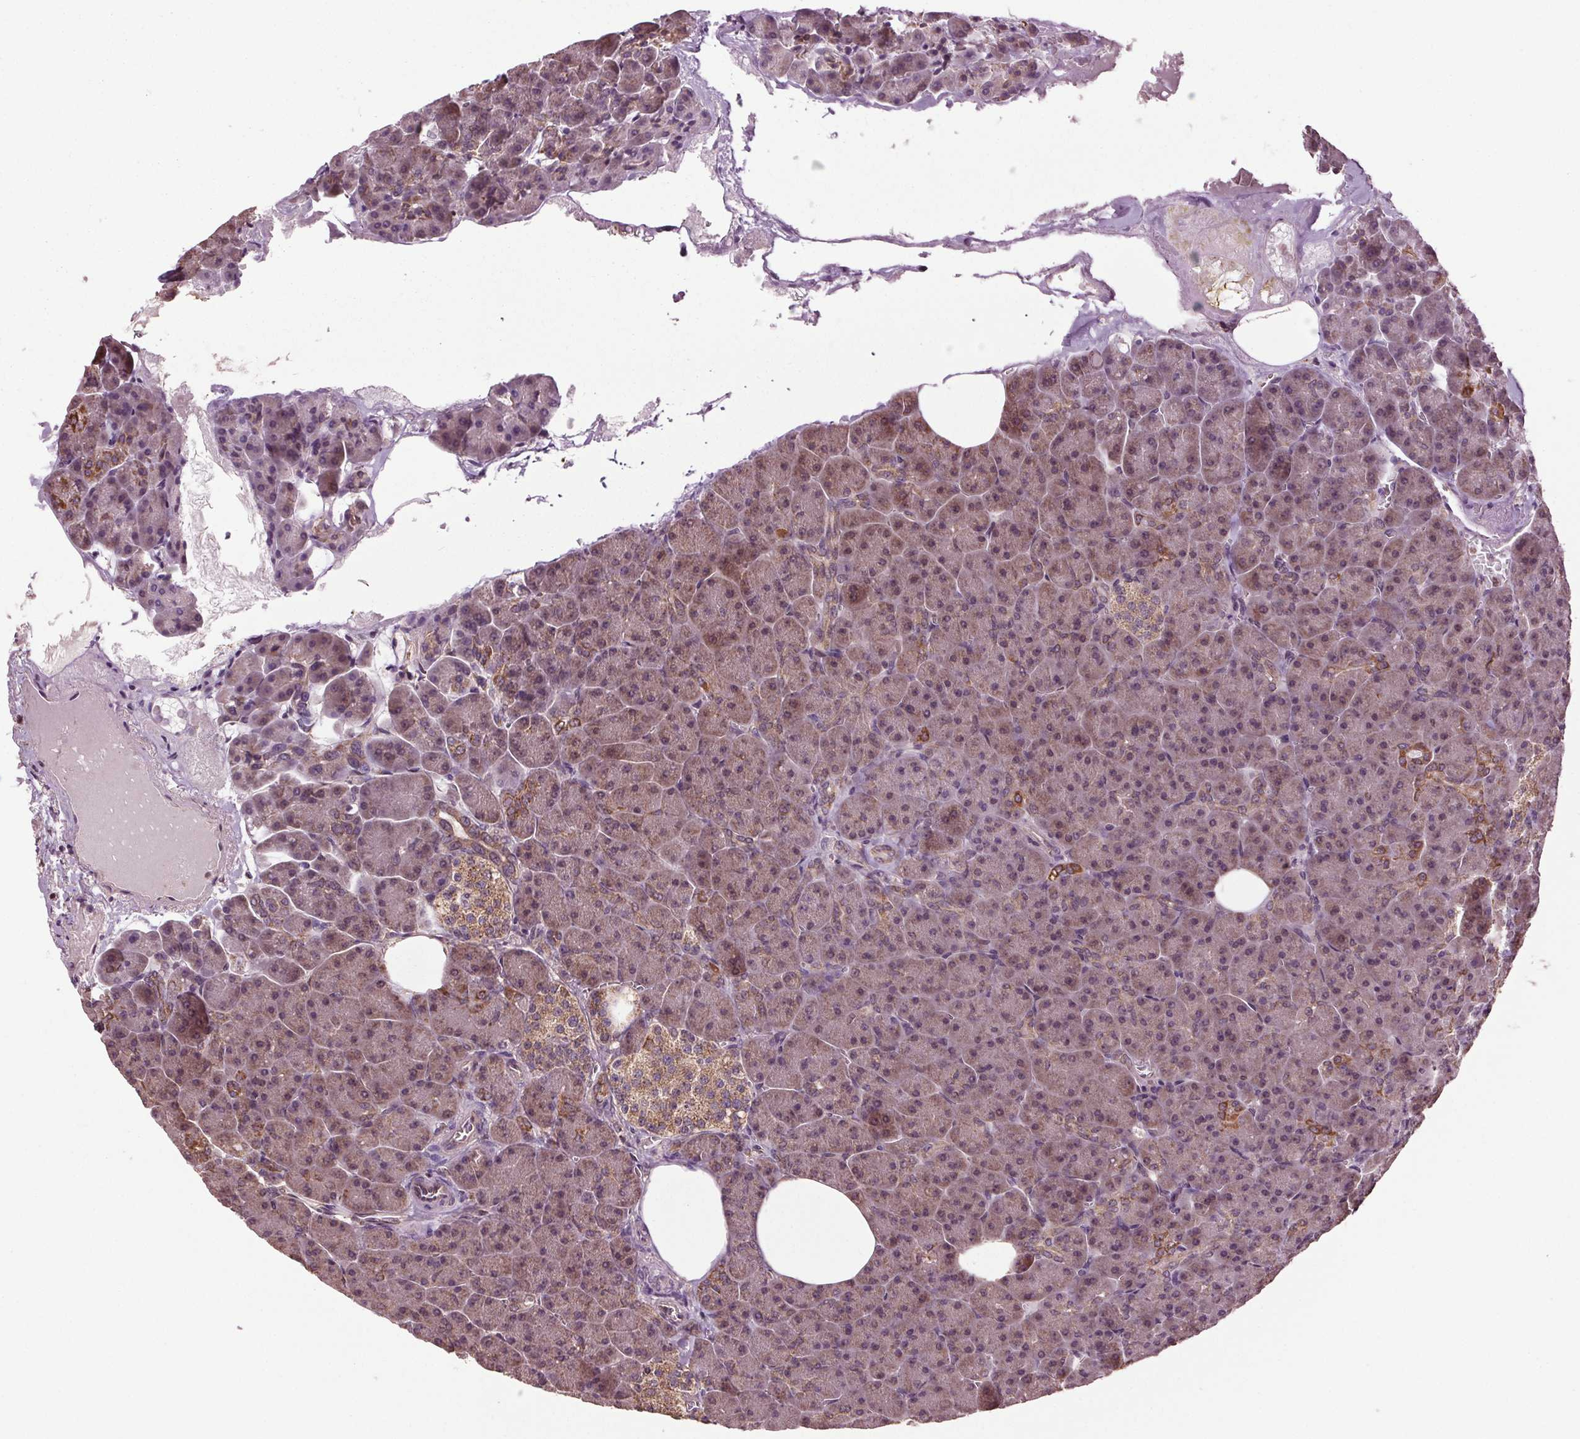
{"staining": {"intensity": "moderate", "quantity": "<25%", "location": "cytoplasmic/membranous"}, "tissue": "pancreas", "cell_type": "Exocrine glandular cells", "image_type": "normal", "snomed": [{"axis": "morphology", "description": "Normal tissue, NOS"}, {"axis": "topography", "description": "Pancreas"}], "caption": "An immunohistochemistry (IHC) image of unremarkable tissue is shown. Protein staining in brown labels moderate cytoplasmic/membranous positivity in pancreas within exocrine glandular cells. Immunohistochemistry stains the protein in brown and the nuclei are stained blue.", "gene": "RNPEP", "patient": {"sex": "female", "age": 74}}